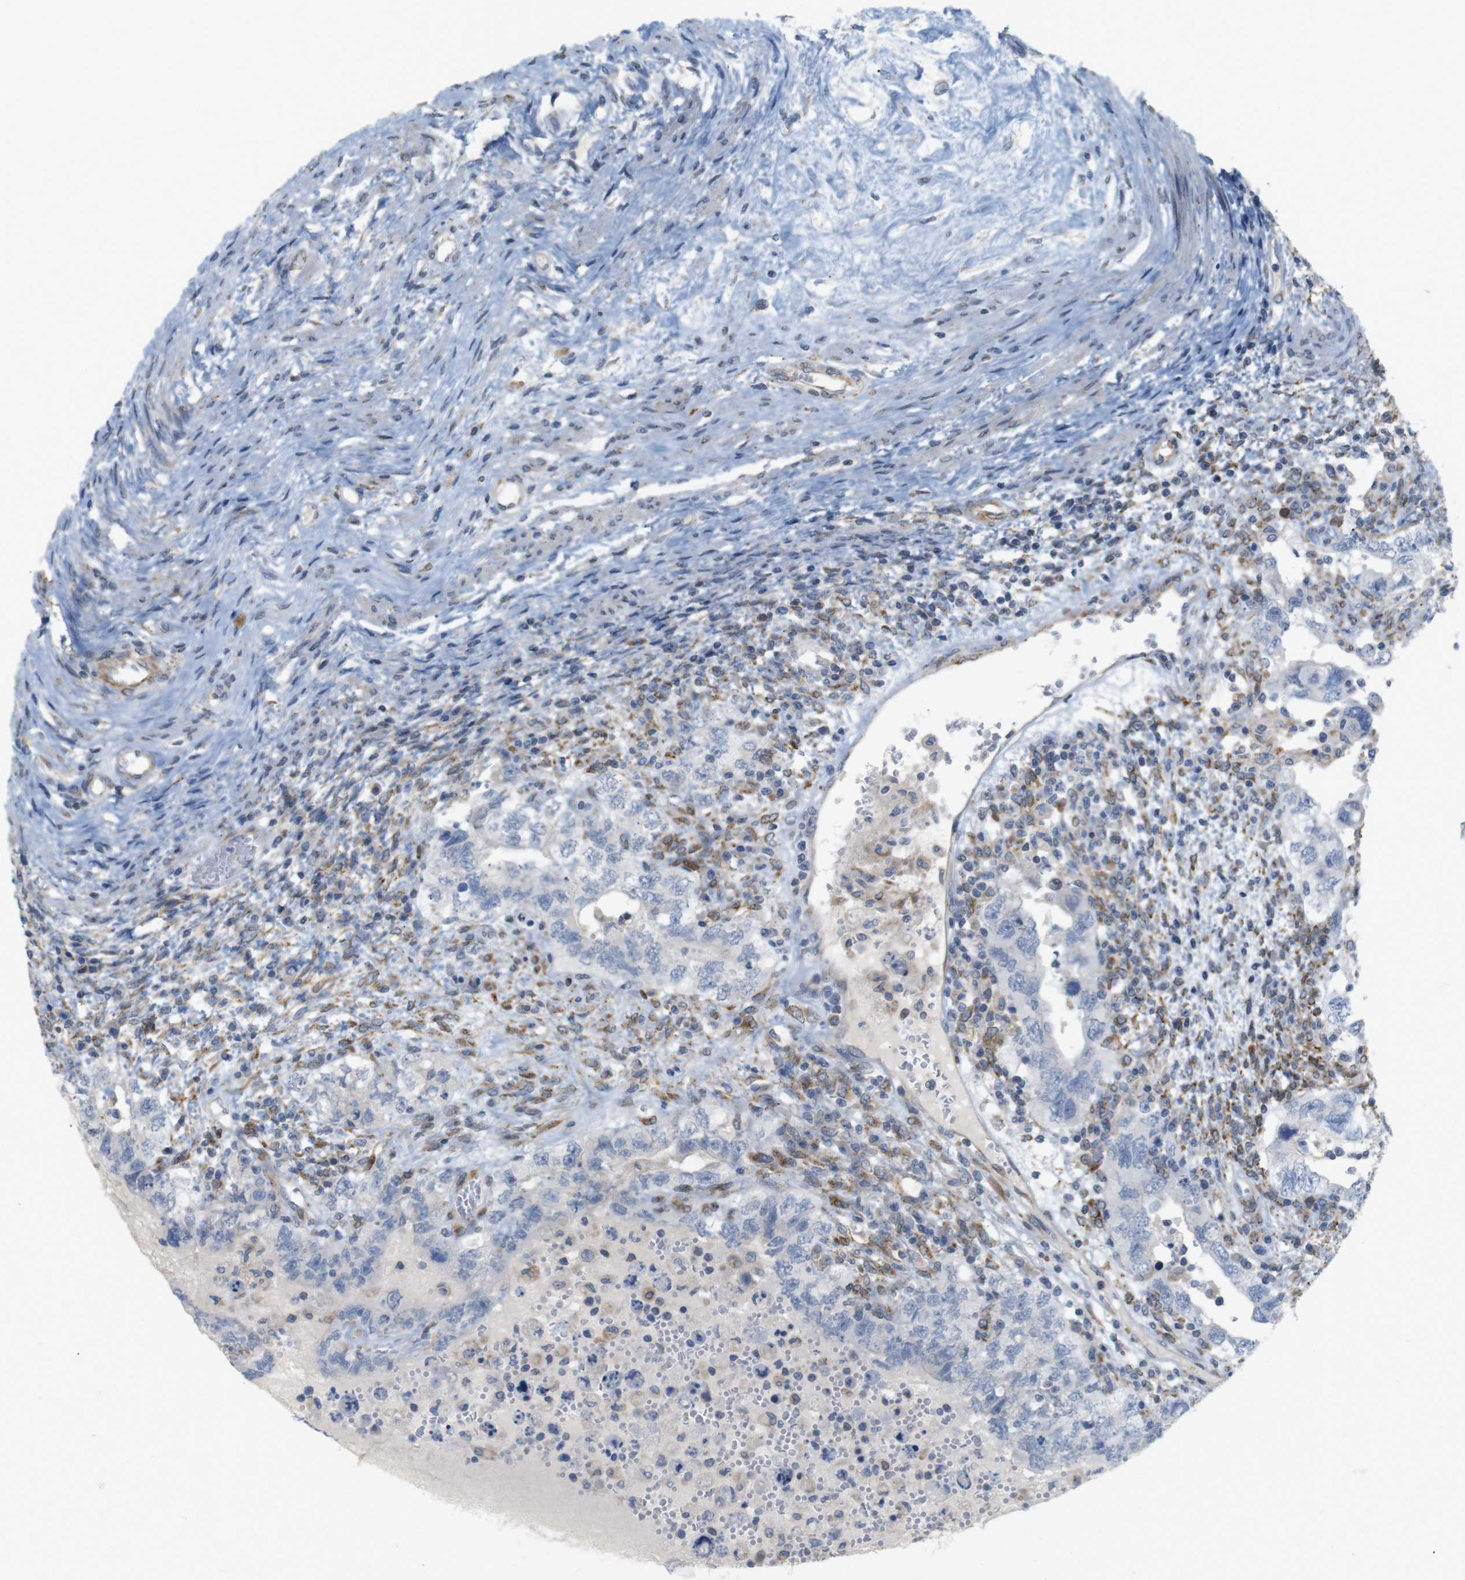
{"staining": {"intensity": "negative", "quantity": "none", "location": "none"}, "tissue": "testis cancer", "cell_type": "Tumor cells", "image_type": "cancer", "snomed": [{"axis": "morphology", "description": "Carcinoma, Embryonal, NOS"}, {"axis": "topography", "description": "Testis"}], "caption": "Testis cancer (embryonal carcinoma) stained for a protein using immunohistochemistry (IHC) demonstrates no staining tumor cells.", "gene": "ITPR1", "patient": {"sex": "male", "age": 26}}